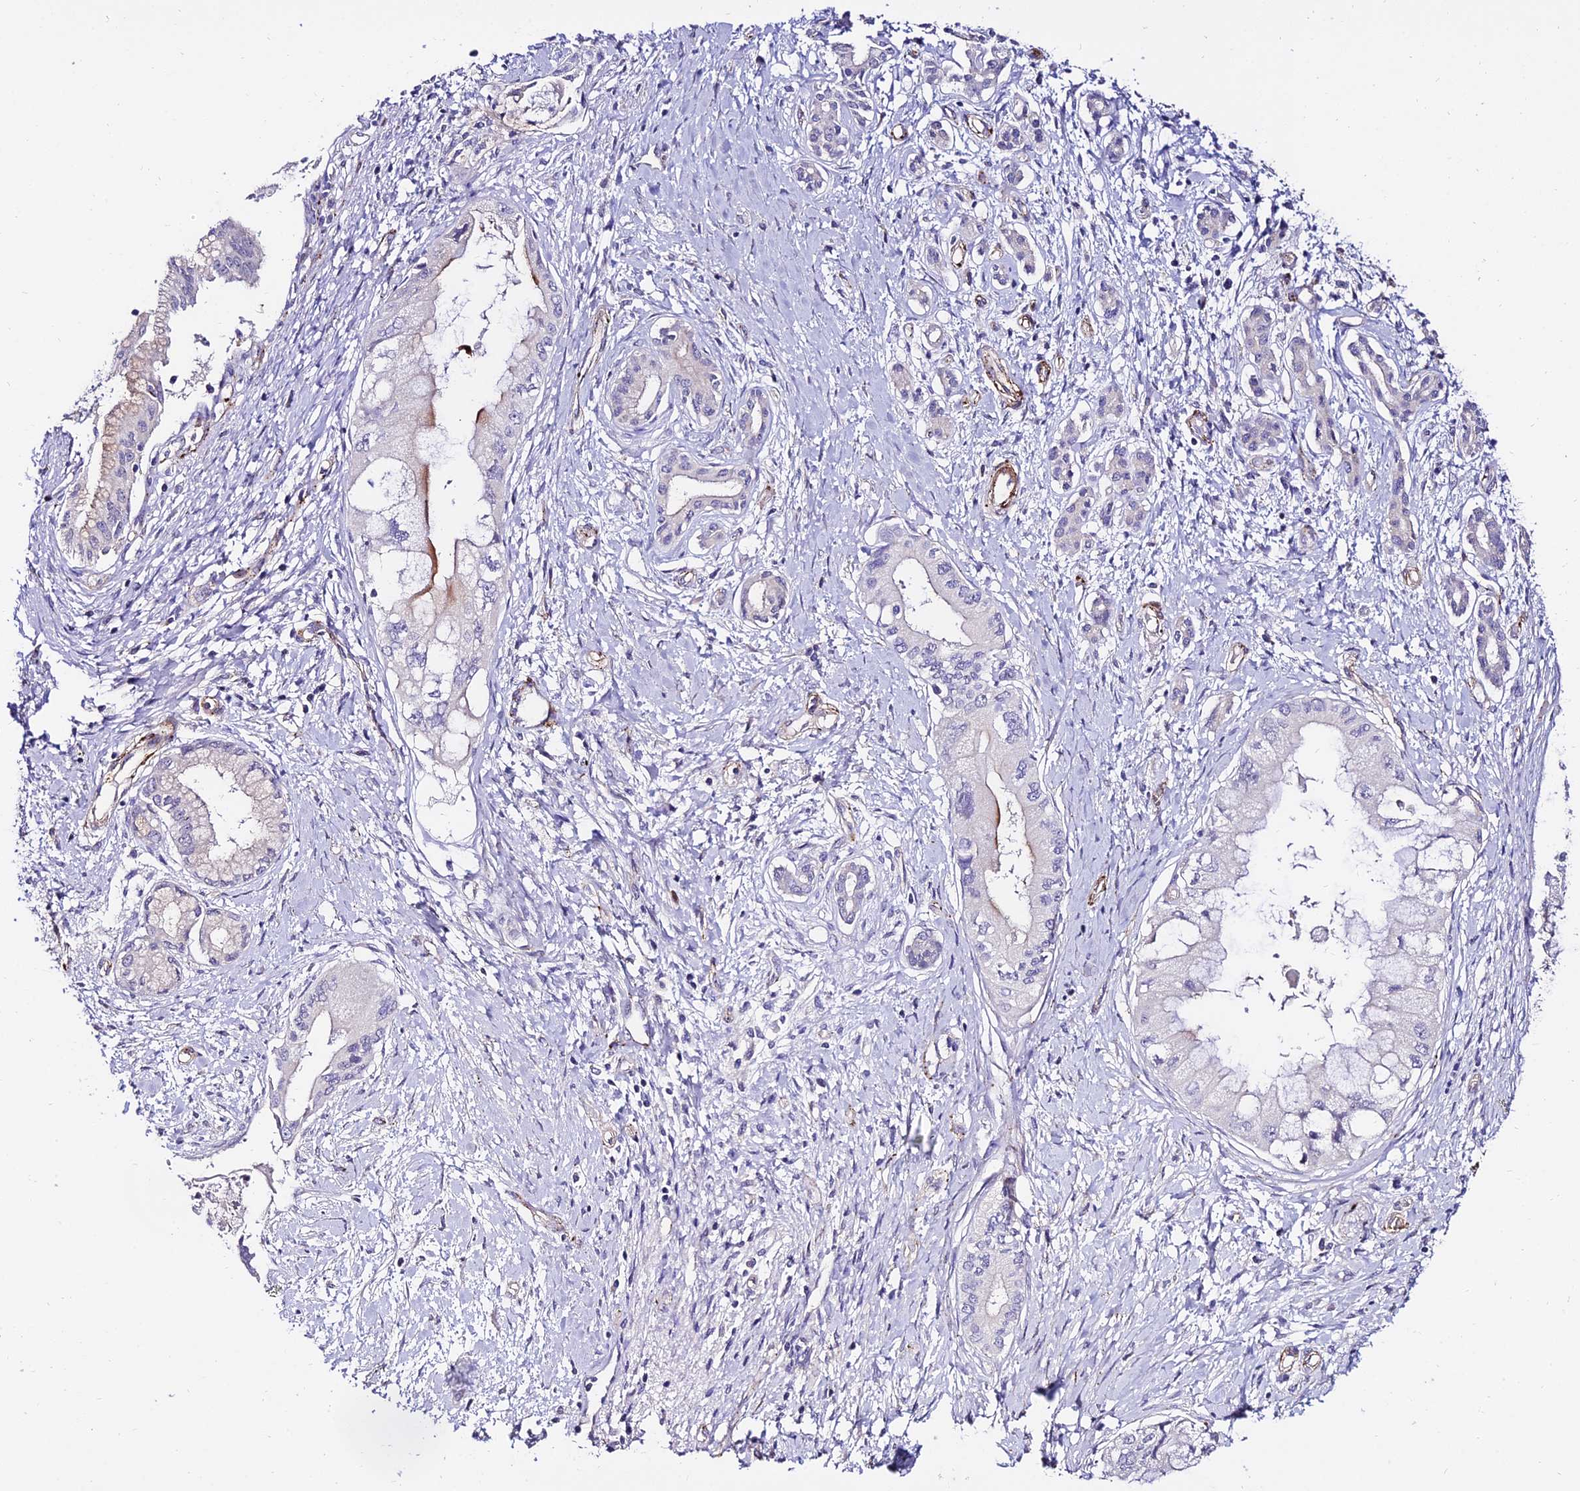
{"staining": {"intensity": "weak", "quantity": "<25%", "location": "cytoplasmic/membranous"}, "tissue": "pancreatic cancer", "cell_type": "Tumor cells", "image_type": "cancer", "snomed": [{"axis": "morphology", "description": "Adenocarcinoma, NOS"}, {"axis": "topography", "description": "Pancreas"}], "caption": "A photomicrograph of human pancreatic adenocarcinoma is negative for staining in tumor cells.", "gene": "ALDH3B2", "patient": {"sex": "male", "age": 46}}